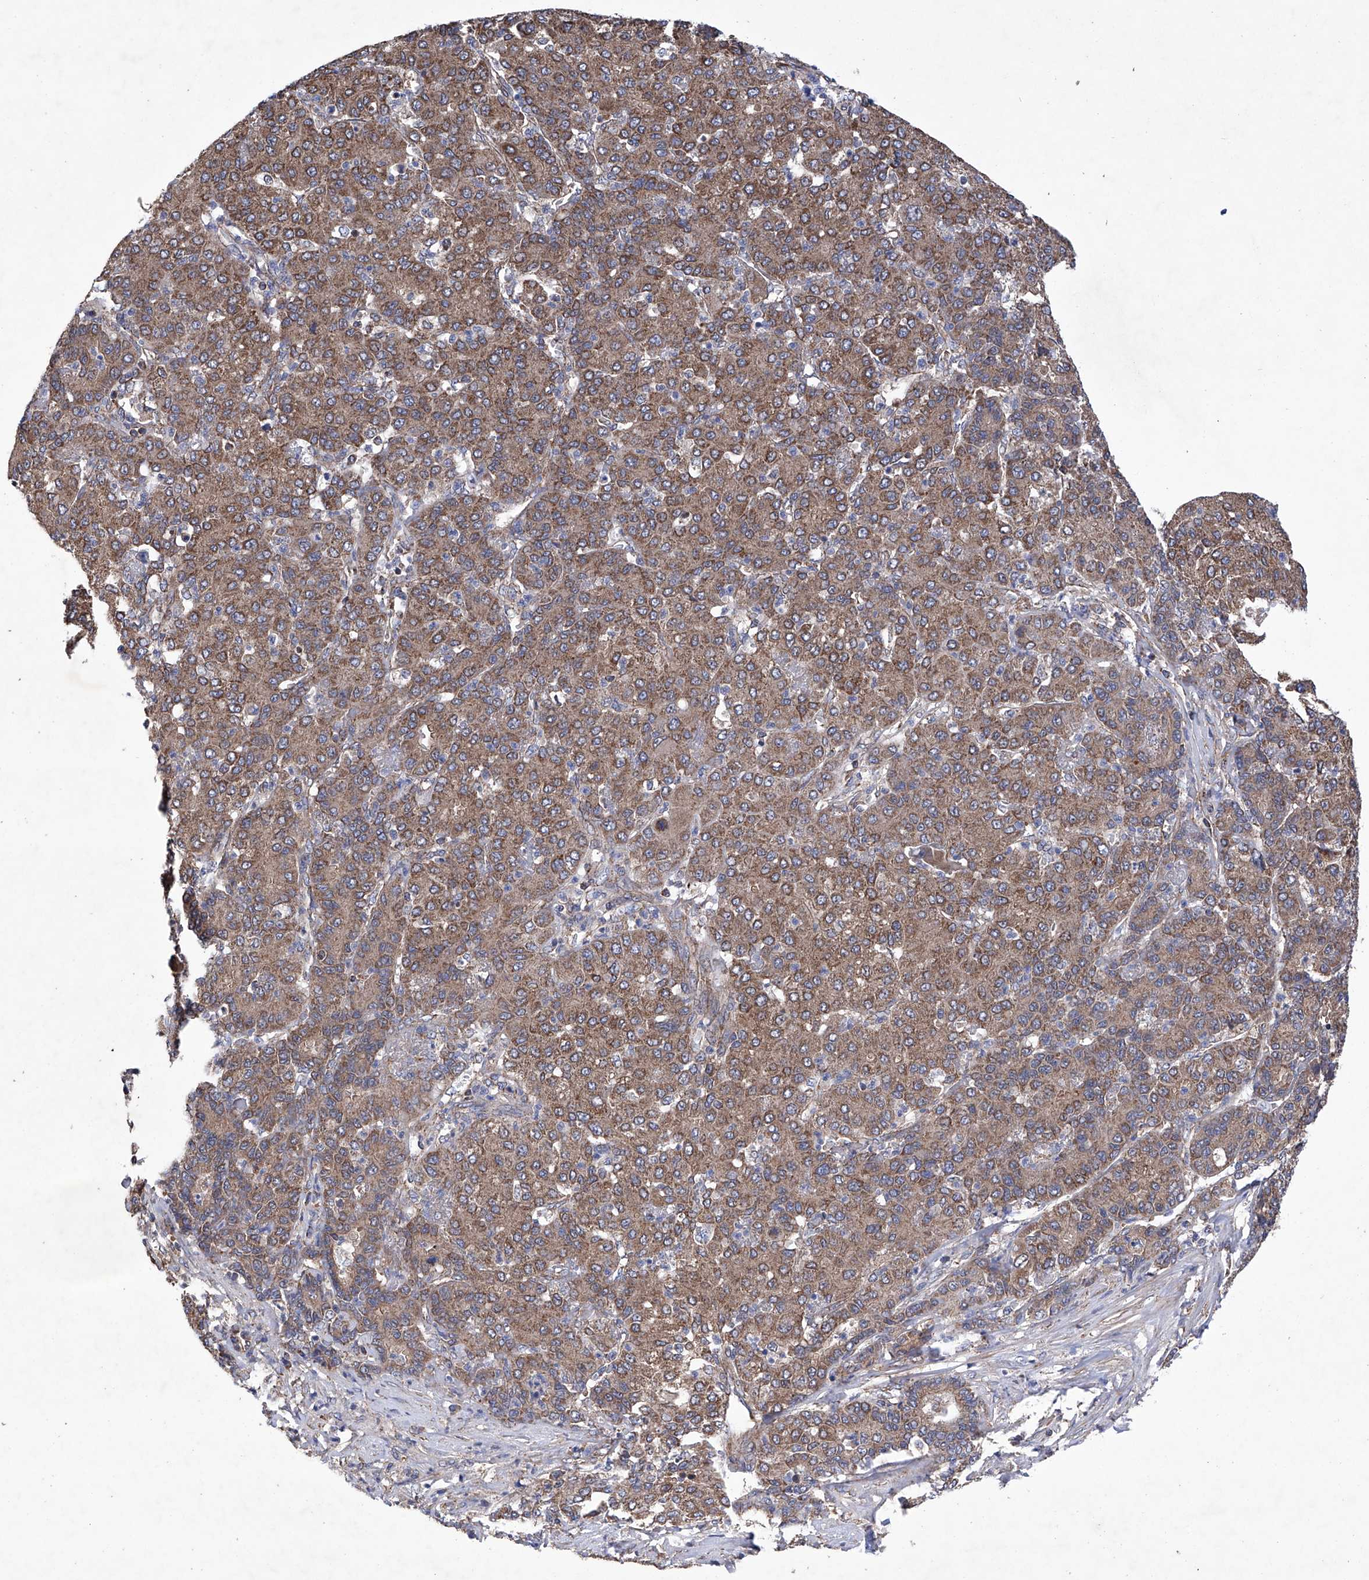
{"staining": {"intensity": "moderate", "quantity": ">75%", "location": "cytoplasmic/membranous"}, "tissue": "liver cancer", "cell_type": "Tumor cells", "image_type": "cancer", "snomed": [{"axis": "morphology", "description": "Carcinoma, Hepatocellular, NOS"}, {"axis": "topography", "description": "Liver"}], "caption": "Moderate cytoplasmic/membranous staining is present in about >75% of tumor cells in liver cancer.", "gene": "EFCAB2", "patient": {"sex": "male", "age": 65}}